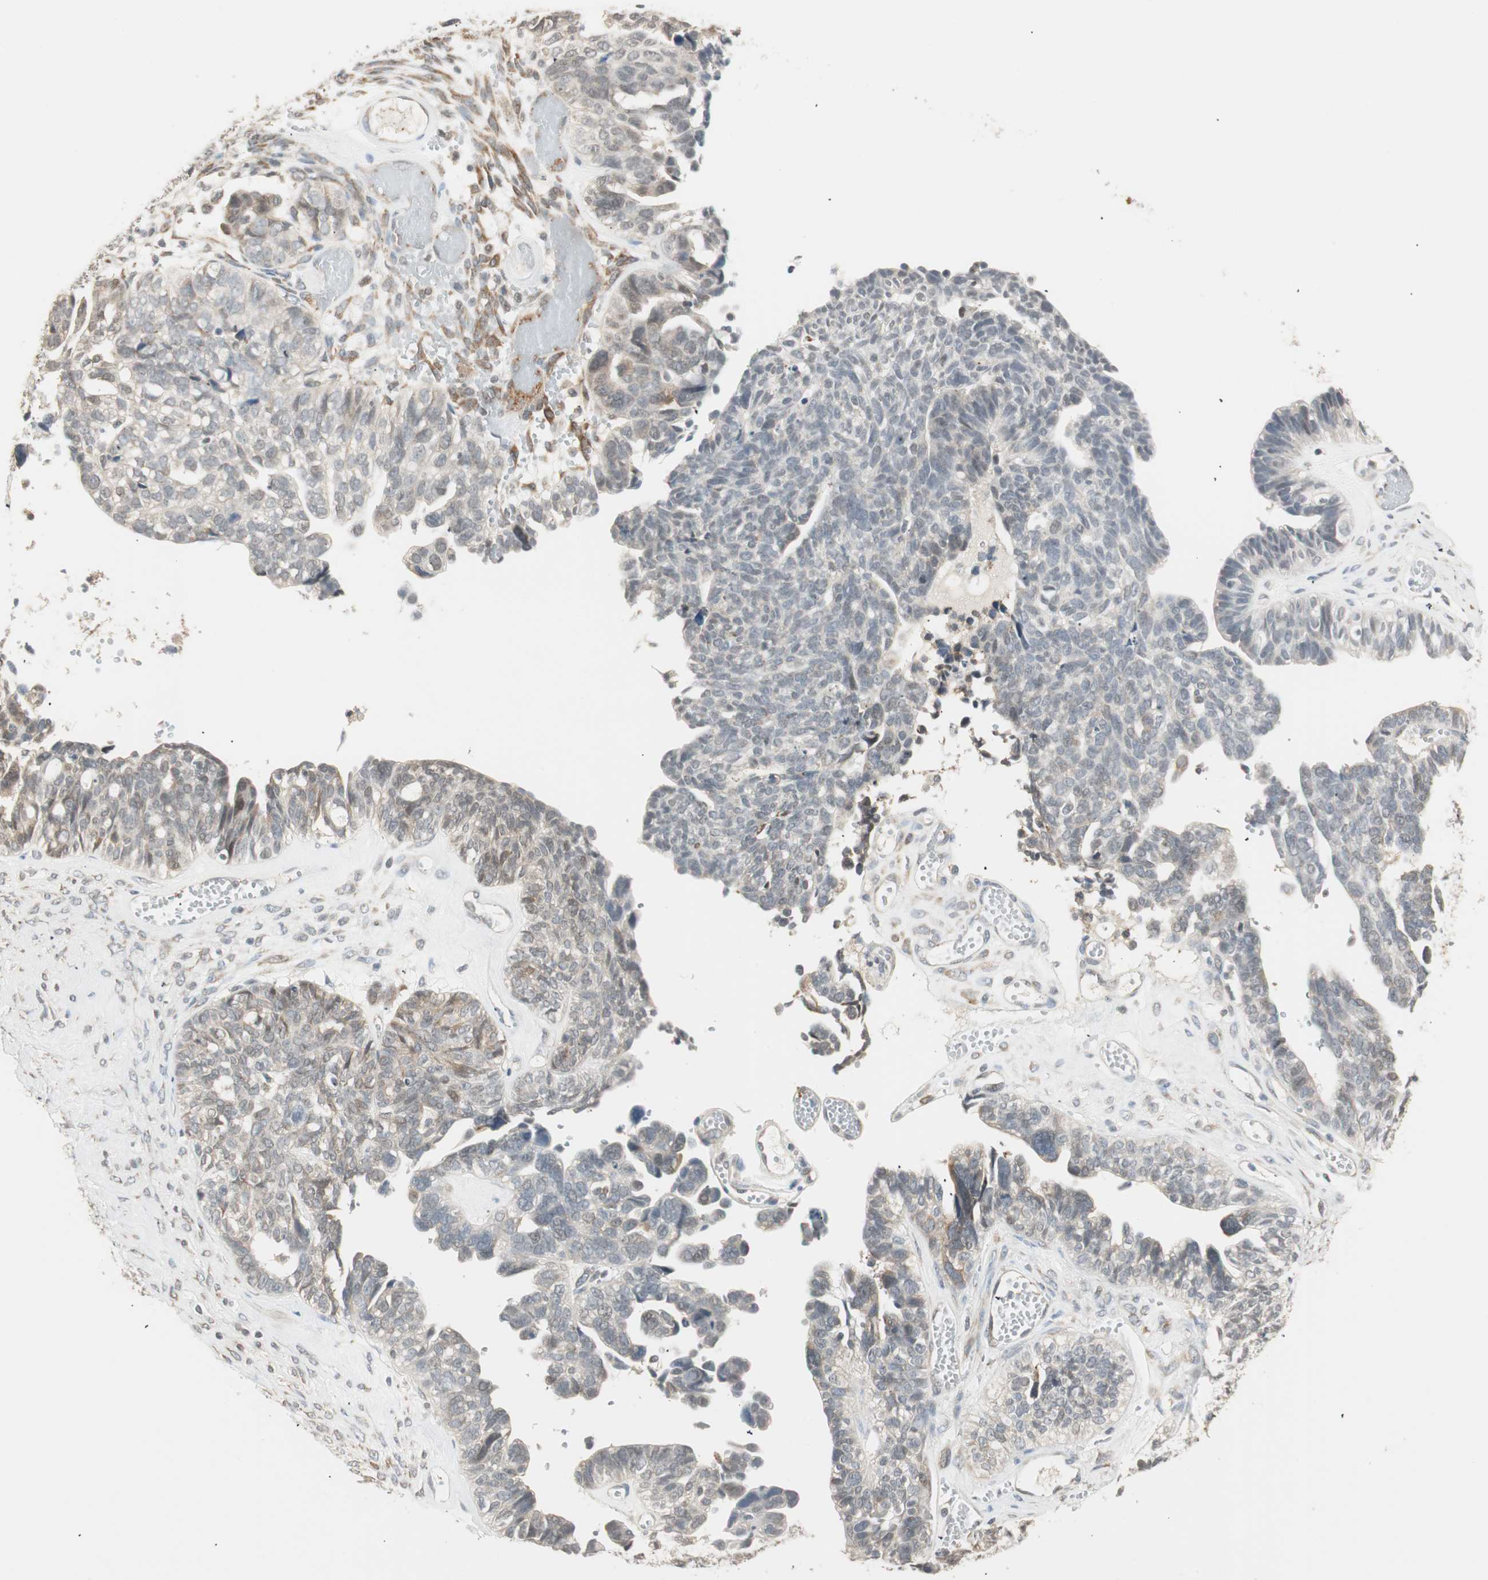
{"staining": {"intensity": "weak", "quantity": "25%-75%", "location": "cytoplasmic/membranous"}, "tissue": "ovarian cancer", "cell_type": "Tumor cells", "image_type": "cancer", "snomed": [{"axis": "morphology", "description": "Cystadenocarcinoma, serous, NOS"}, {"axis": "topography", "description": "Ovary"}], "caption": "There is low levels of weak cytoplasmic/membranous staining in tumor cells of ovarian cancer (serous cystadenocarcinoma), as demonstrated by immunohistochemical staining (brown color).", "gene": "TASOR", "patient": {"sex": "female", "age": 79}}